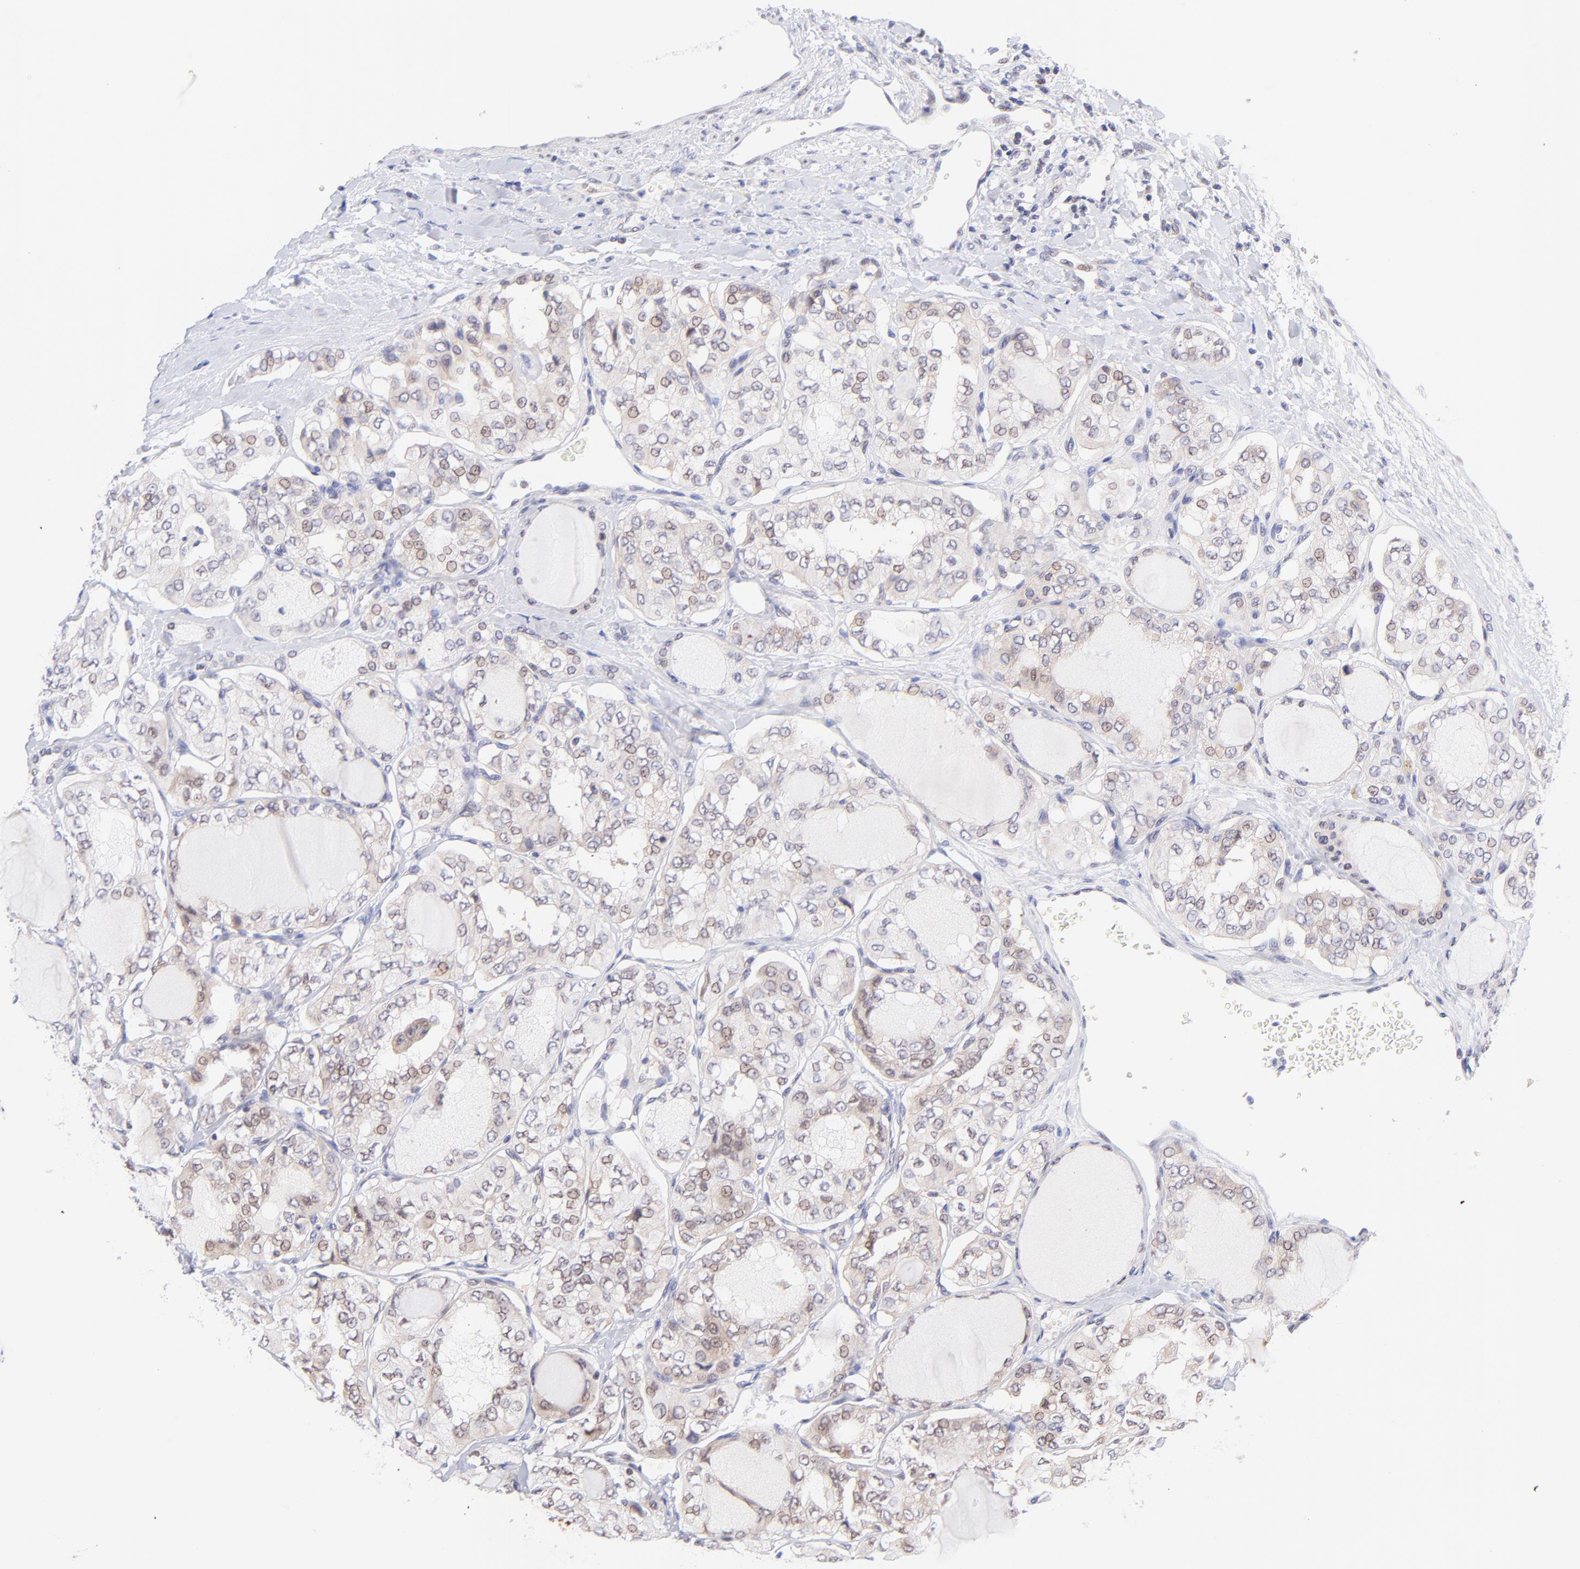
{"staining": {"intensity": "weak", "quantity": "<25%", "location": "nuclear"}, "tissue": "thyroid cancer", "cell_type": "Tumor cells", "image_type": "cancer", "snomed": [{"axis": "morphology", "description": "Papillary adenocarcinoma, NOS"}, {"axis": "topography", "description": "Thyroid gland"}], "caption": "Immunohistochemical staining of human papillary adenocarcinoma (thyroid) reveals no significant staining in tumor cells. (Stains: DAB (3,3'-diaminobenzidine) immunohistochemistry (IHC) with hematoxylin counter stain, Microscopy: brightfield microscopy at high magnification).", "gene": "PBDC1", "patient": {"sex": "male", "age": 20}}